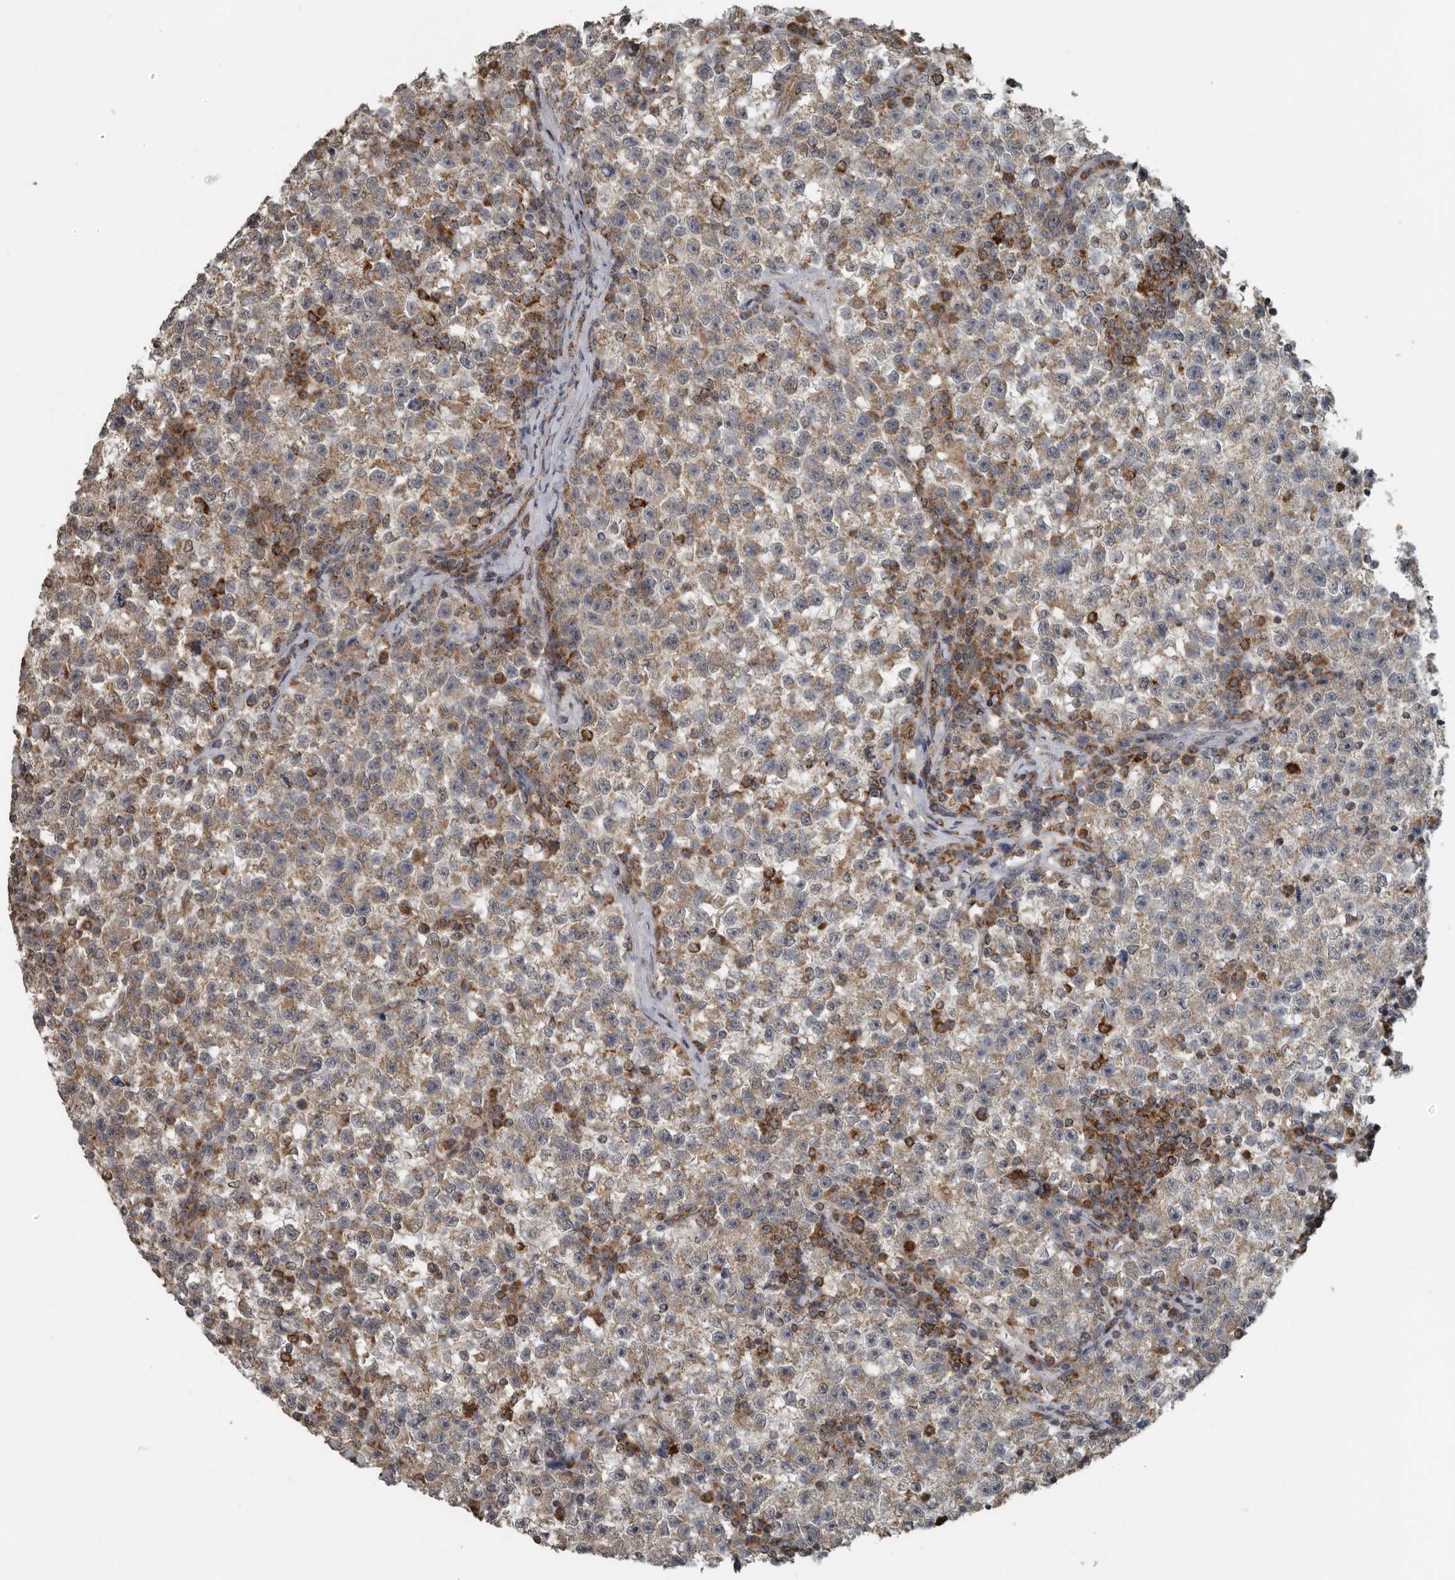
{"staining": {"intensity": "weak", "quantity": ">75%", "location": "cytoplasmic/membranous"}, "tissue": "testis cancer", "cell_type": "Tumor cells", "image_type": "cancer", "snomed": [{"axis": "morphology", "description": "Seminoma, NOS"}, {"axis": "topography", "description": "Testis"}], "caption": "A micrograph of human seminoma (testis) stained for a protein shows weak cytoplasmic/membranous brown staining in tumor cells. The staining is performed using DAB (3,3'-diaminobenzidine) brown chromogen to label protein expression. The nuclei are counter-stained blue using hematoxylin.", "gene": "AFAP1", "patient": {"sex": "male", "age": 22}}